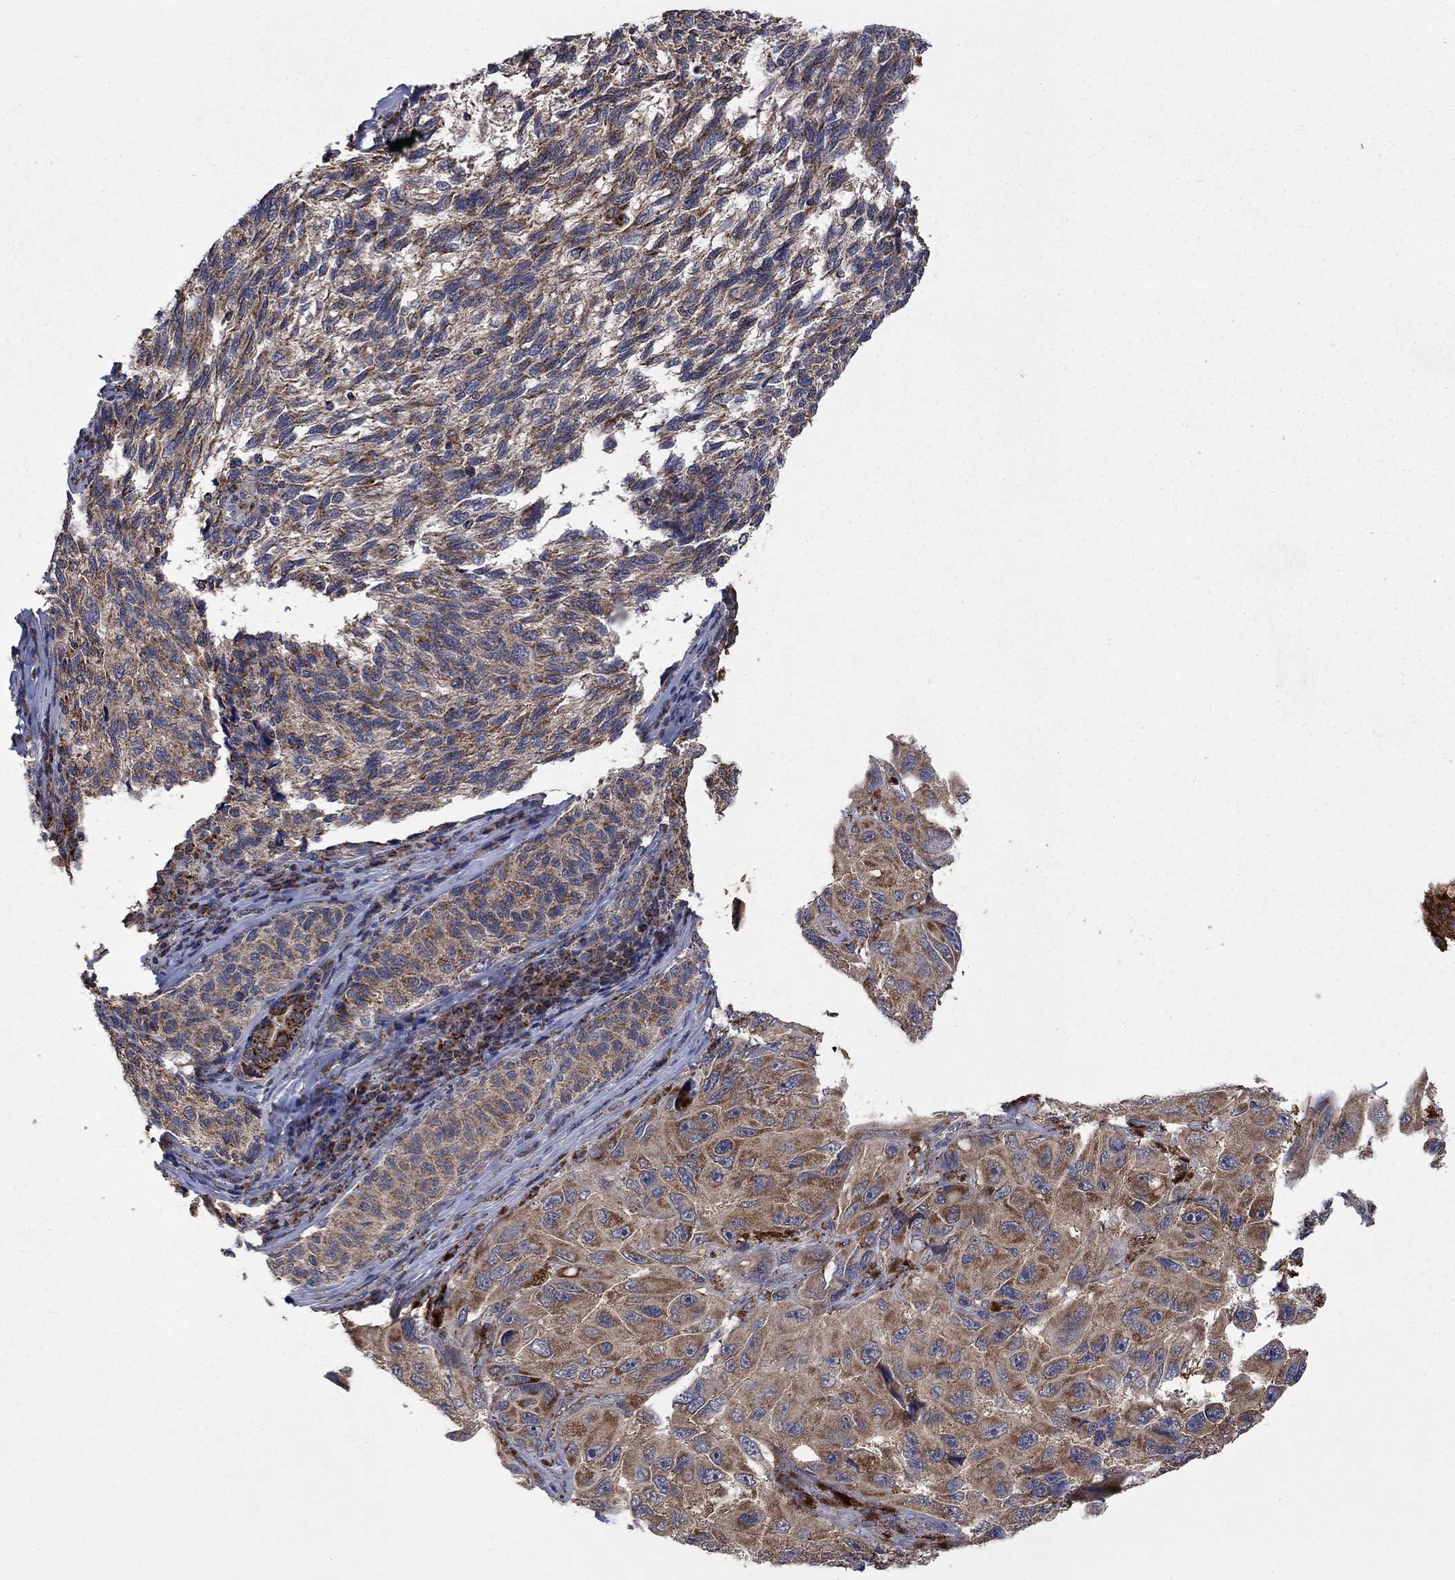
{"staining": {"intensity": "moderate", "quantity": ">75%", "location": "cytoplasmic/membranous"}, "tissue": "melanoma", "cell_type": "Tumor cells", "image_type": "cancer", "snomed": [{"axis": "morphology", "description": "Malignant melanoma, NOS"}, {"axis": "topography", "description": "Skin"}], "caption": "IHC micrograph of melanoma stained for a protein (brown), which shows medium levels of moderate cytoplasmic/membranous staining in about >75% of tumor cells.", "gene": "DPH1", "patient": {"sex": "female", "age": 73}}